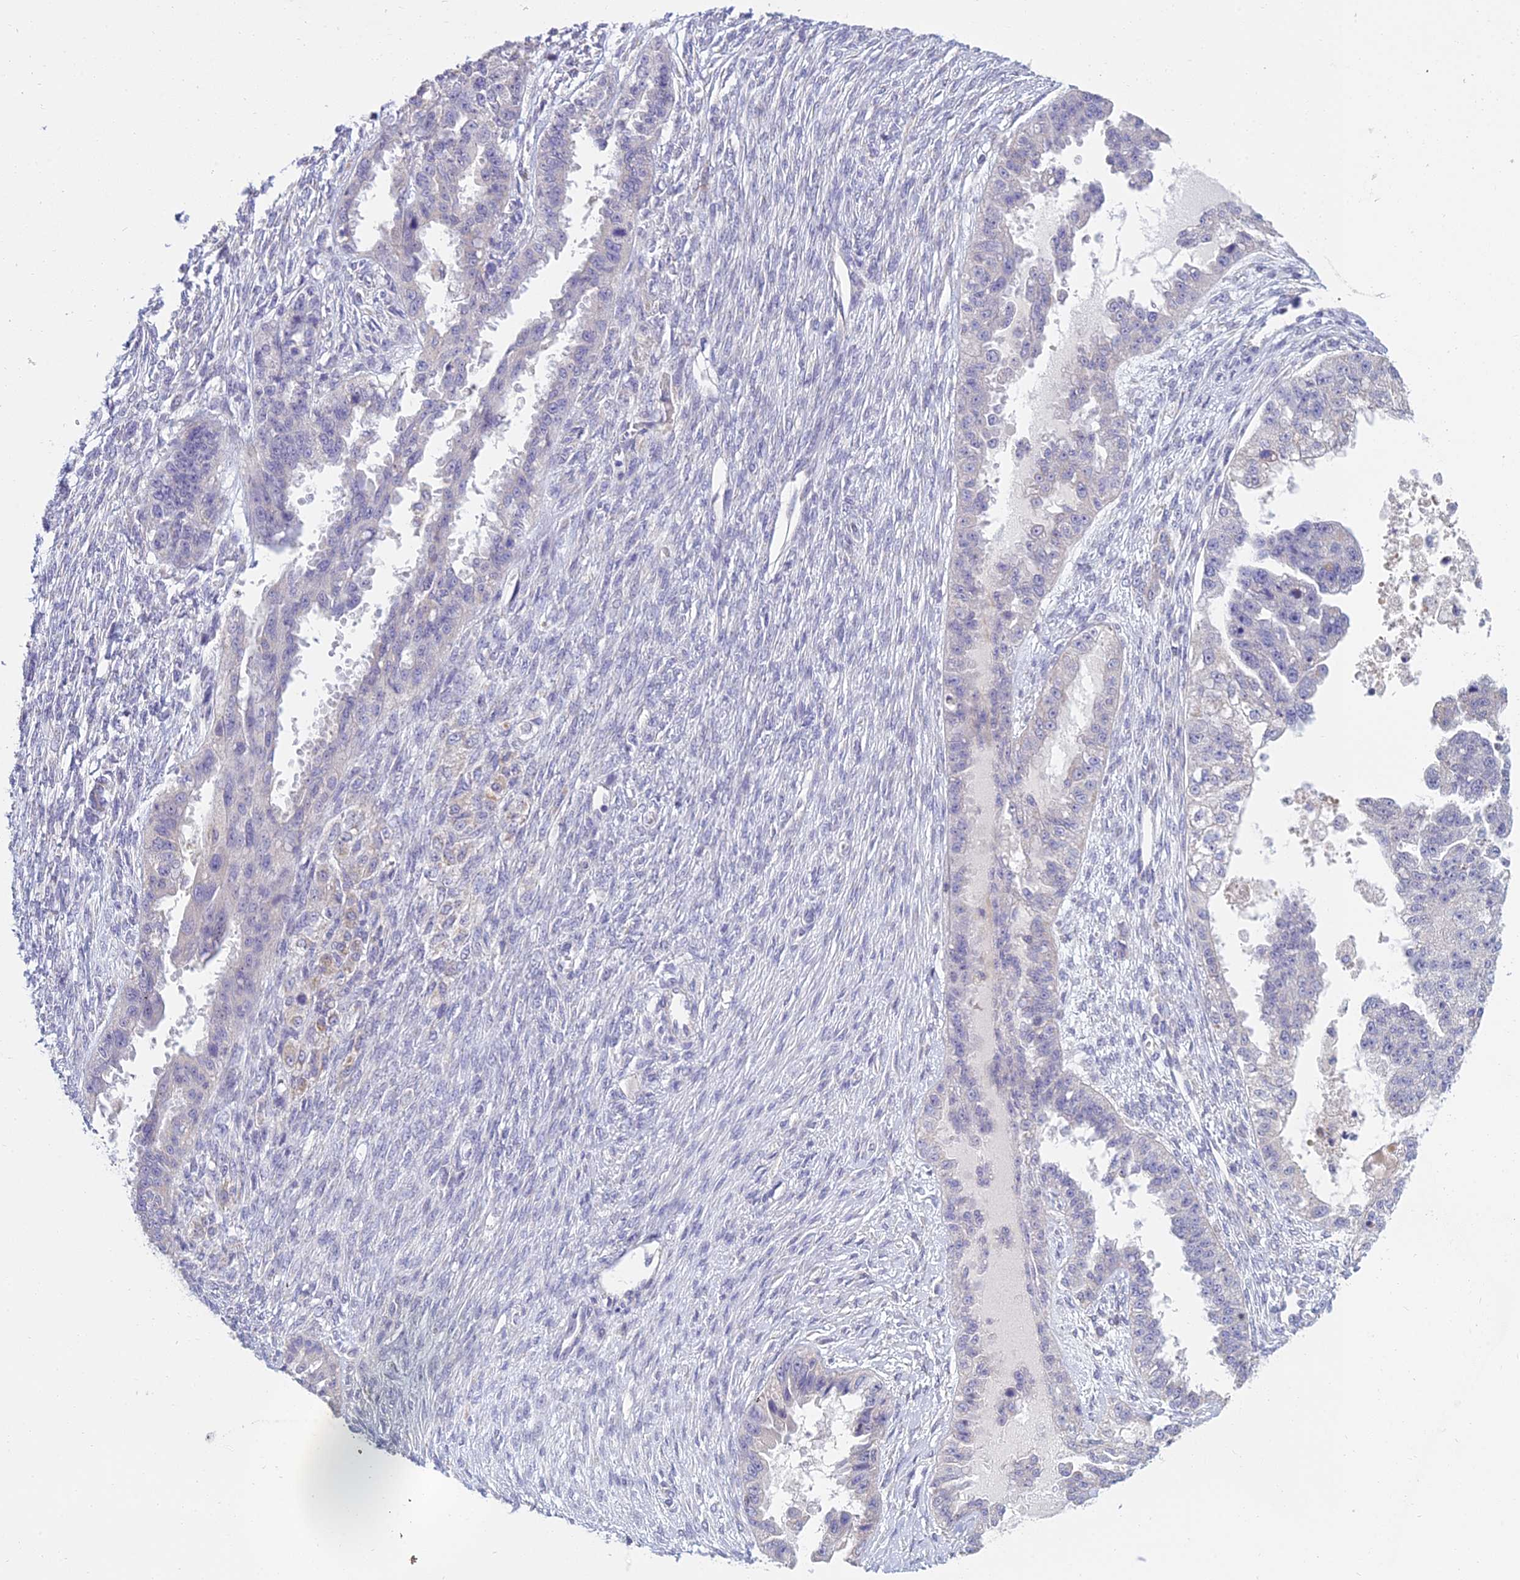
{"staining": {"intensity": "negative", "quantity": "none", "location": "none"}, "tissue": "ovarian cancer", "cell_type": "Tumor cells", "image_type": "cancer", "snomed": [{"axis": "morphology", "description": "Cystadenocarcinoma, serous, NOS"}, {"axis": "topography", "description": "Ovary"}], "caption": "High power microscopy photomicrograph of an IHC micrograph of serous cystadenocarcinoma (ovarian), revealing no significant expression in tumor cells.", "gene": "CFAP206", "patient": {"sex": "female", "age": 58}}